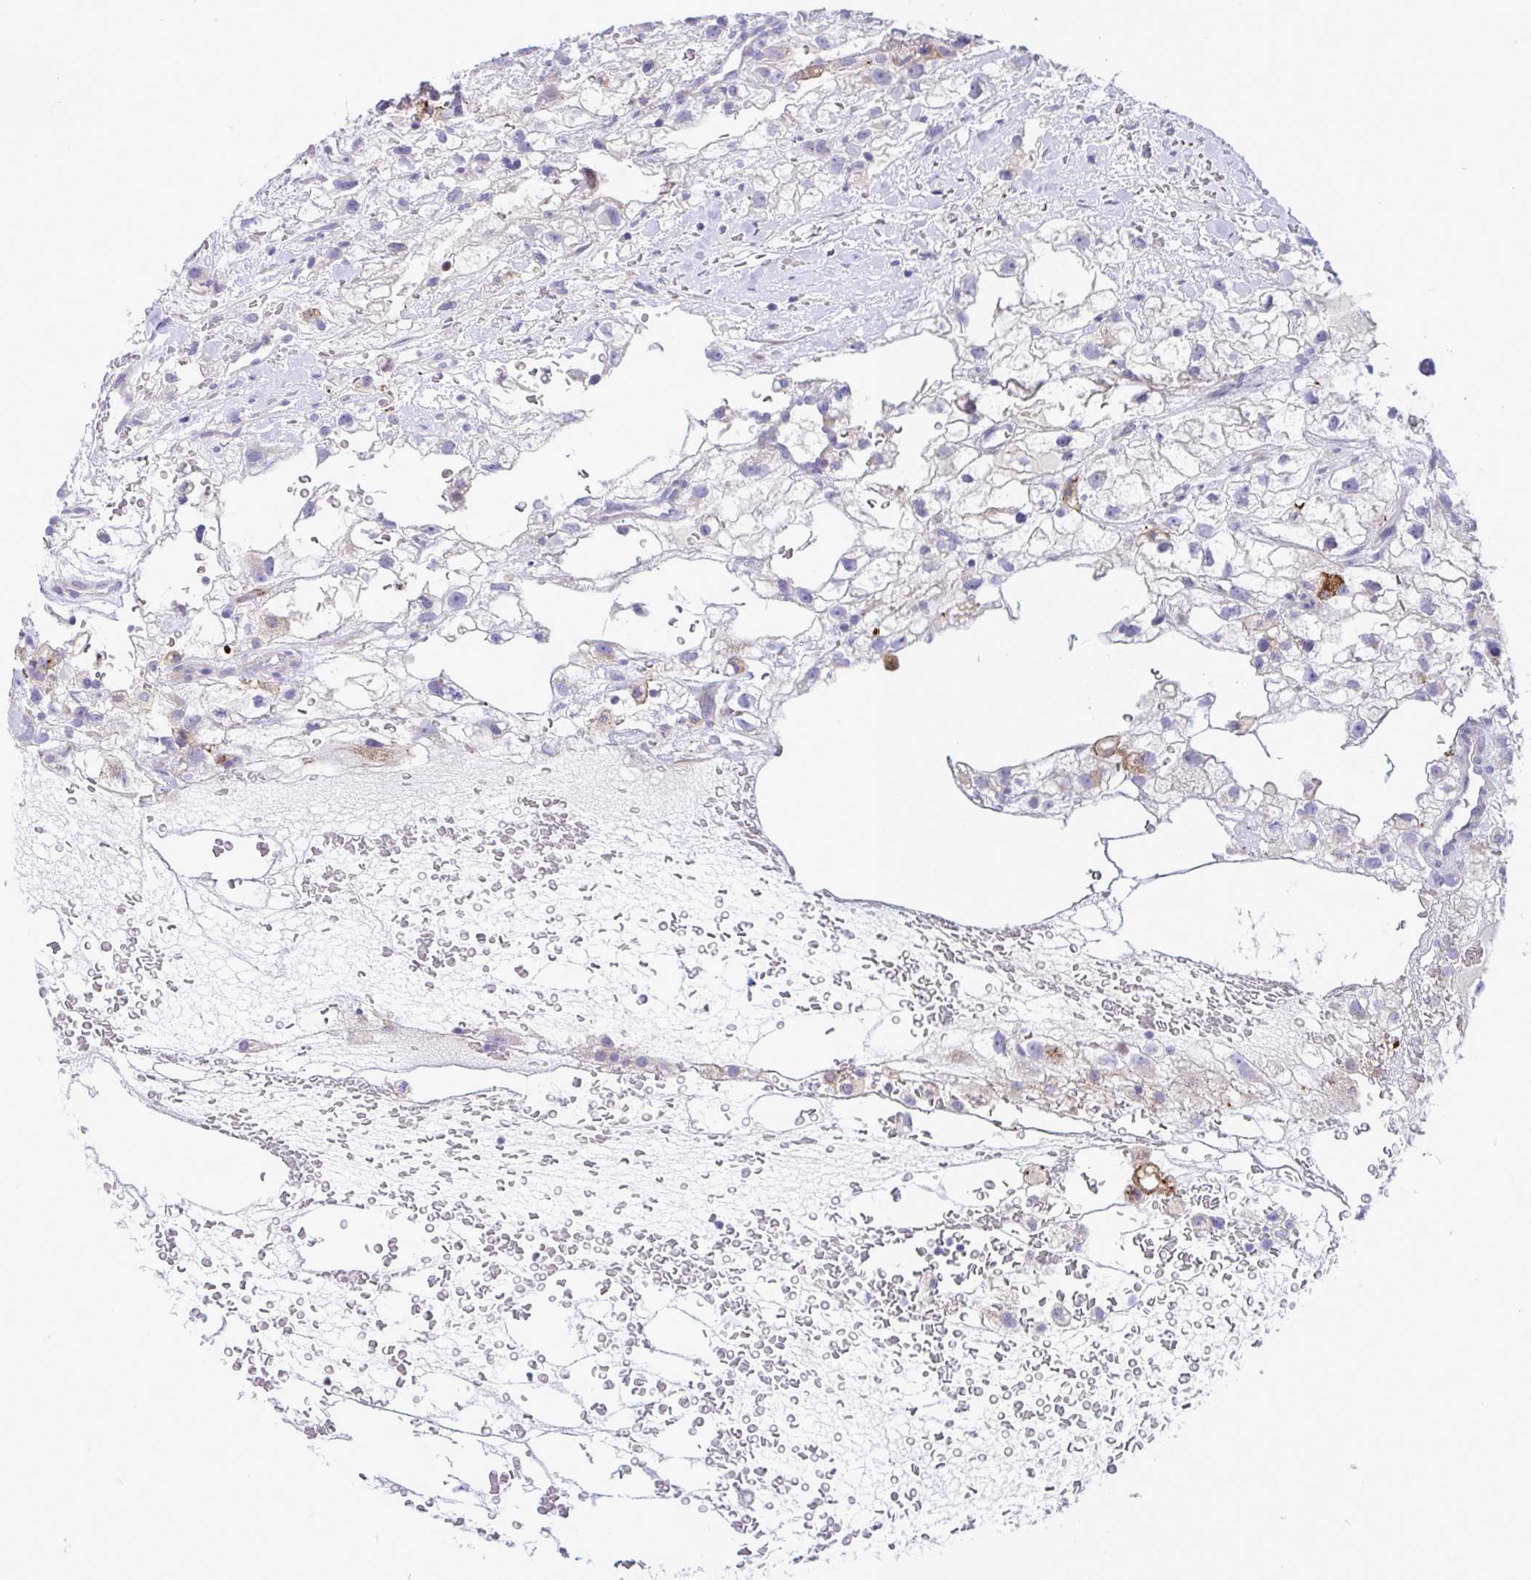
{"staining": {"intensity": "negative", "quantity": "none", "location": "none"}, "tissue": "renal cancer", "cell_type": "Tumor cells", "image_type": "cancer", "snomed": [{"axis": "morphology", "description": "Adenocarcinoma, NOS"}, {"axis": "topography", "description": "Kidney"}], "caption": "Renal adenocarcinoma was stained to show a protein in brown. There is no significant positivity in tumor cells.", "gene": "DTX3", "patient": {"sex": "male", "age": 59}}